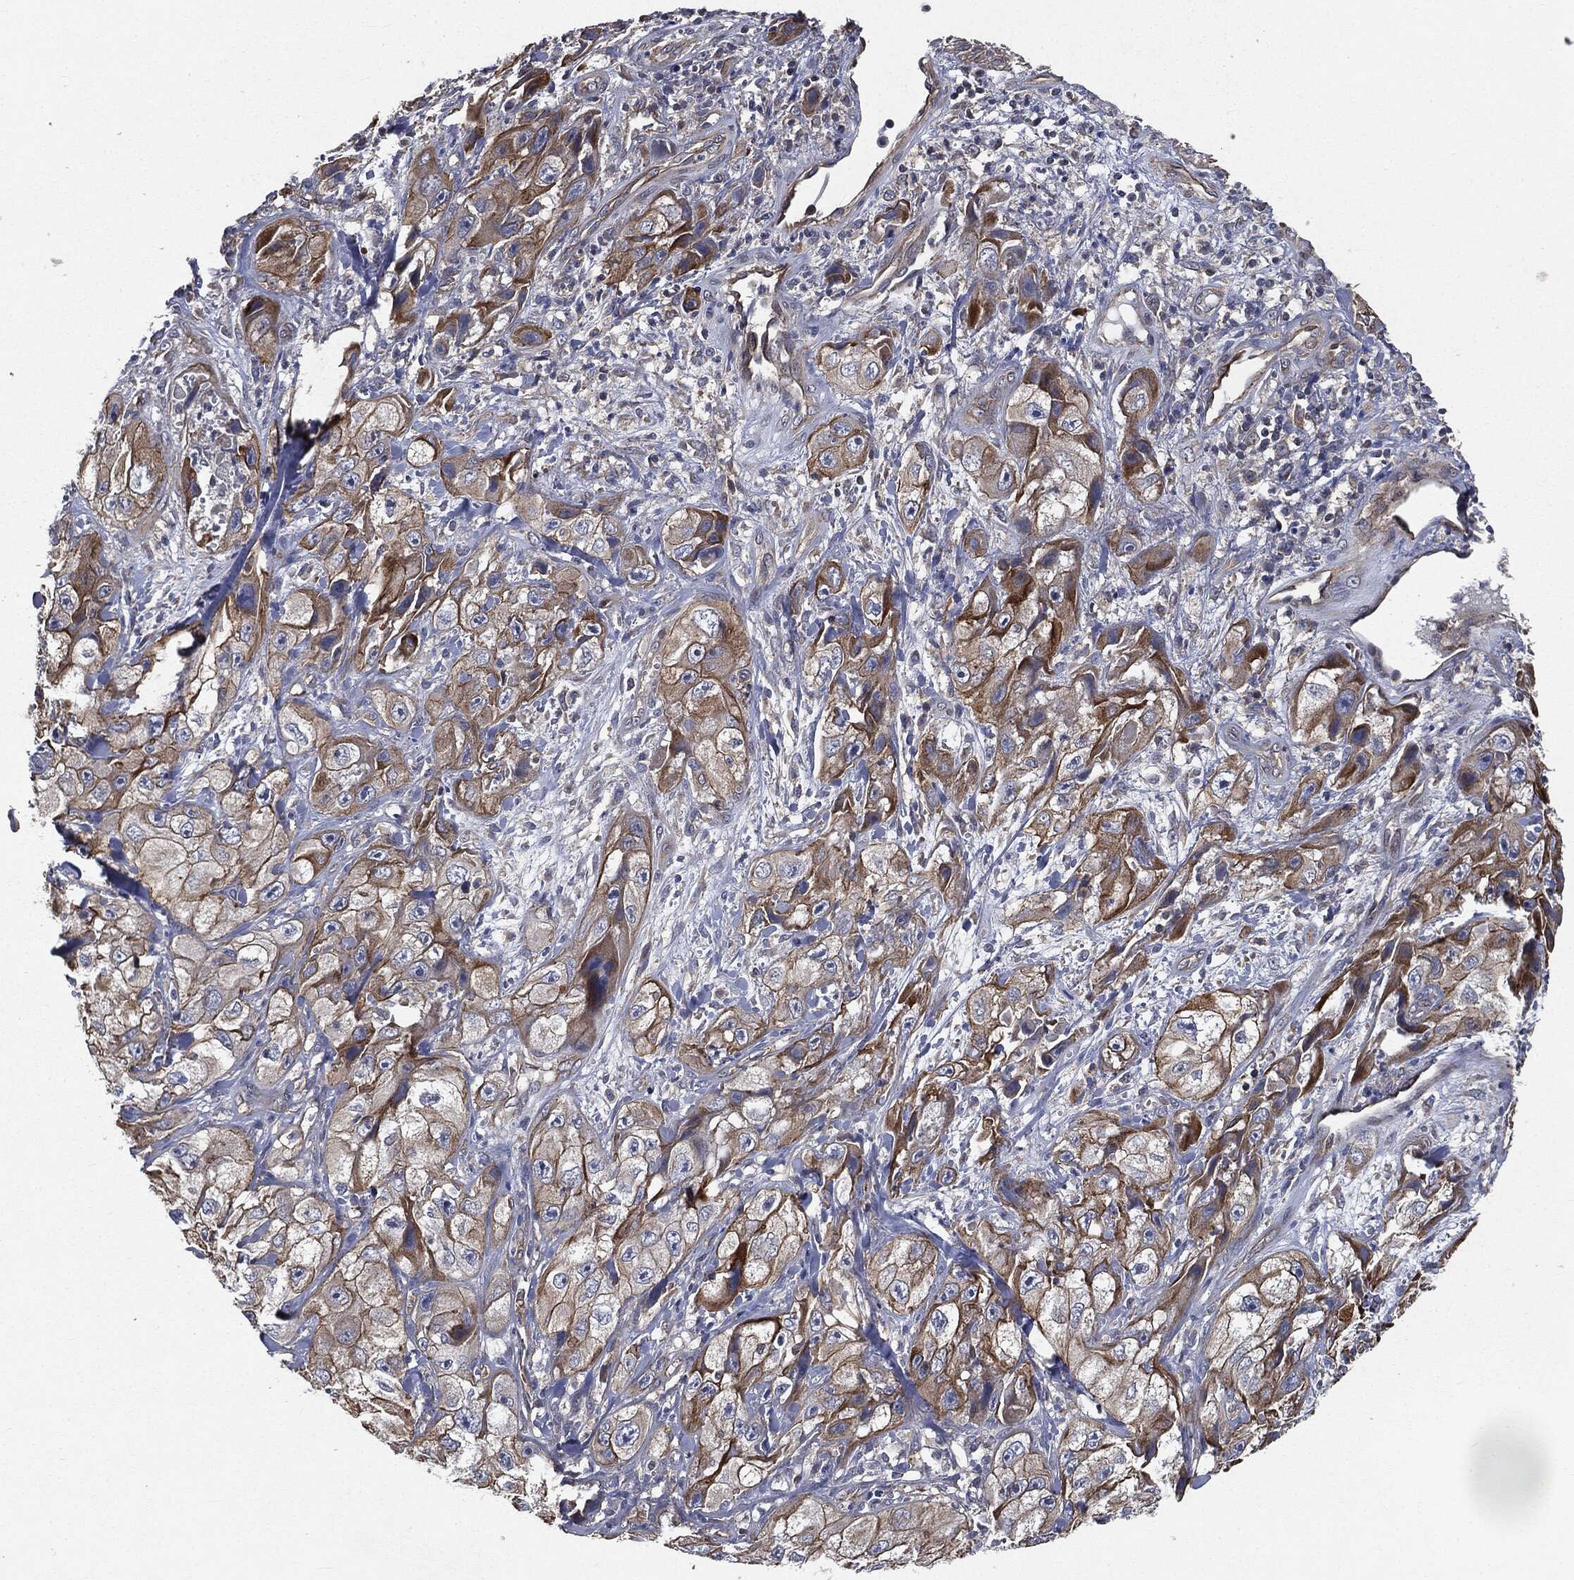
{"staining": {"intensity": "strong", "quantity": "25%-75%", "location": "cytoplasmic/membranous"}, "tissue": "skin cancer", "cell_type": "Tumor cells", "image_type": "cancer", "snomed": [{"axis": "morphology", "description": "Squamous cell carcinoma, NOS"}, {"axis": "topography", "description": "Skin"}, {"axis": "topography", "description": "Subcutis"}], "caption": "There is high levels of strong cytoplasmic/membranous expression in tumor cells of skin cancer (squamous cell carcinoma), as demonstrated by immunohistochemical staining (brown color).", "gene": "EPS15L1", "patient": {"sex": "male", "age": 73}}